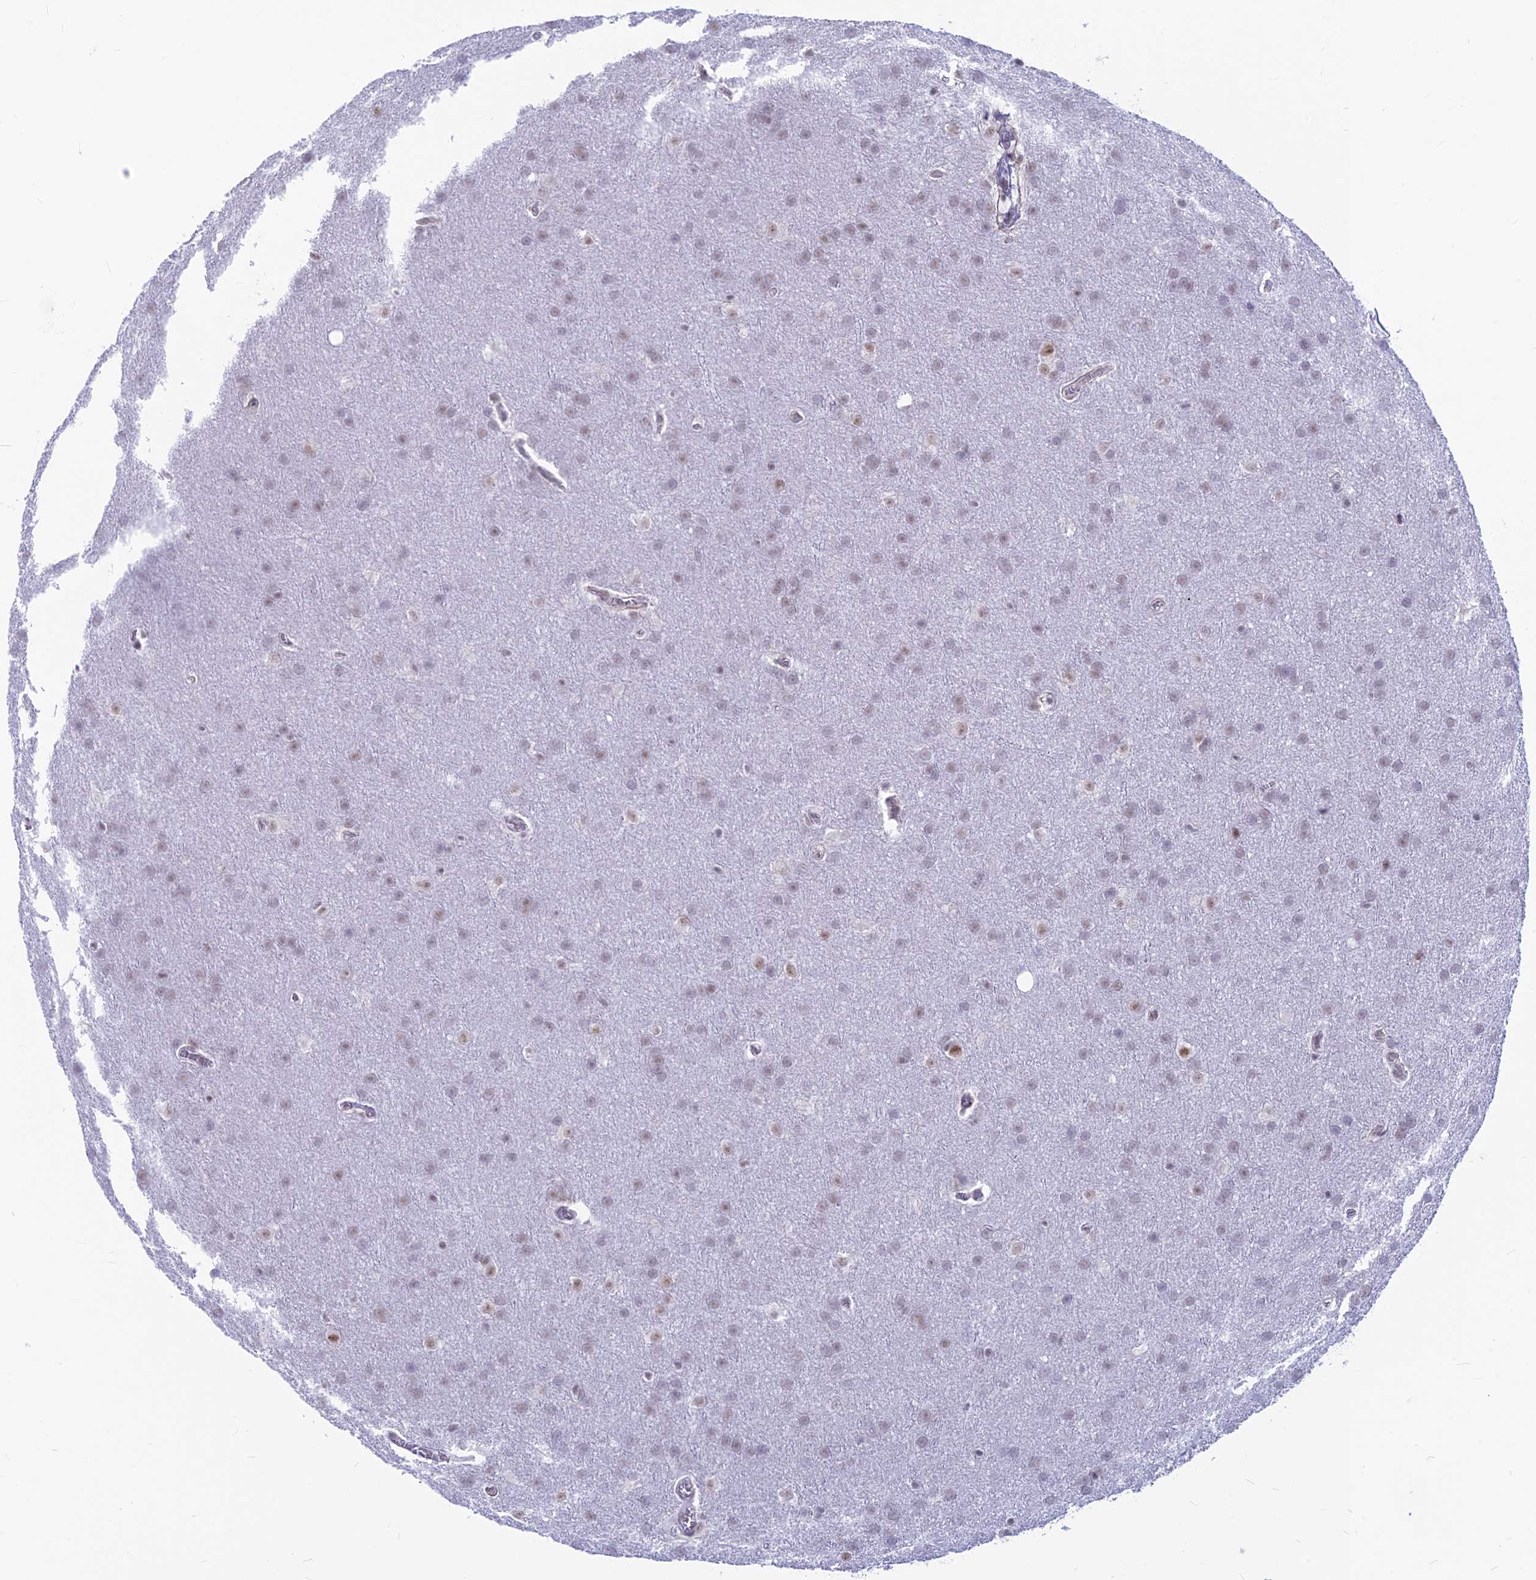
{"staining": {"intensity": "weak", "quantity": "<25%", "location": "nuclear"}, "tissue": "glioma", "cell_type": "Tumor cells", "image_type": "cancer", "snomed": [{"axis": "morphology", "description": "Glioma, malignant, Low grade"}, {"axis": "topography", "description": "Brain"}], "caption": "Glioma was stained to show a protein in brown. There is no significant positivity in tumor cells. (Brightfield microscopy of DAB (3,3'-diaminobenzidine) immunohistochemistry (IHC) at high magnification).", "gene": "SRSF5", "patient": {"sex": "female", "age": 32}}